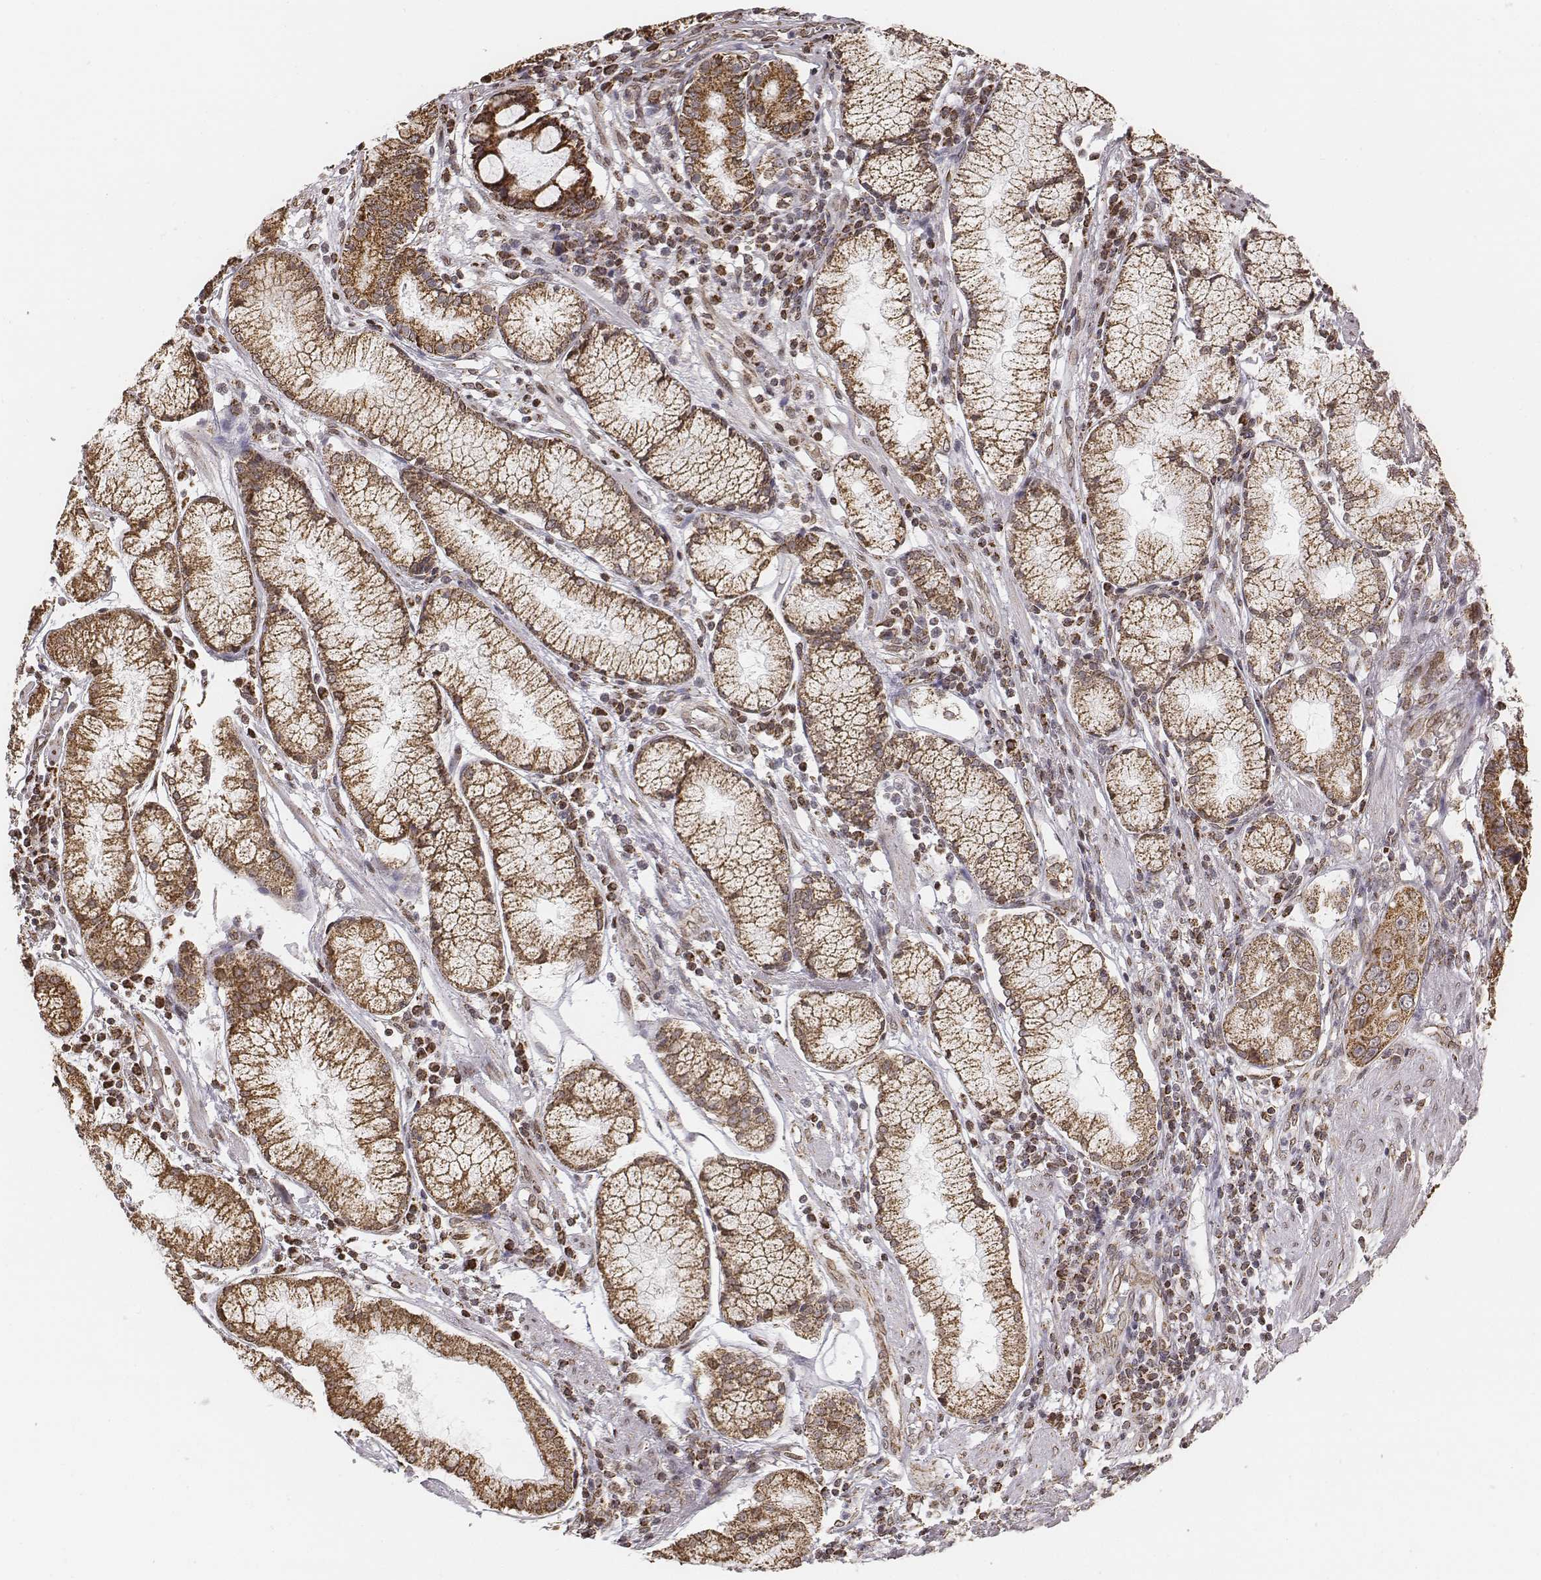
{"staining": {"intensity": "moderate", "quantity": ">75%", "location": "cytoplasmic/membranous"}, "tissue": "stomach cancer", "cell_type": "Tumor cells", "image_type": "cancer", "snomed": [{"axis": "morphology", "description": "Adenocarcinoma, NOS"}, {"axis": "topography", "description": "Stomach"}], "caption": "The histopathology image displays immunohistochemical staining of adenocarcinoma (stomach). There is moderate cytoplasmic/membranous staining is identified in about >75% of tumor cells.", "gene": "ACOT2", "patient": {"sex": "male", "age": 84}}